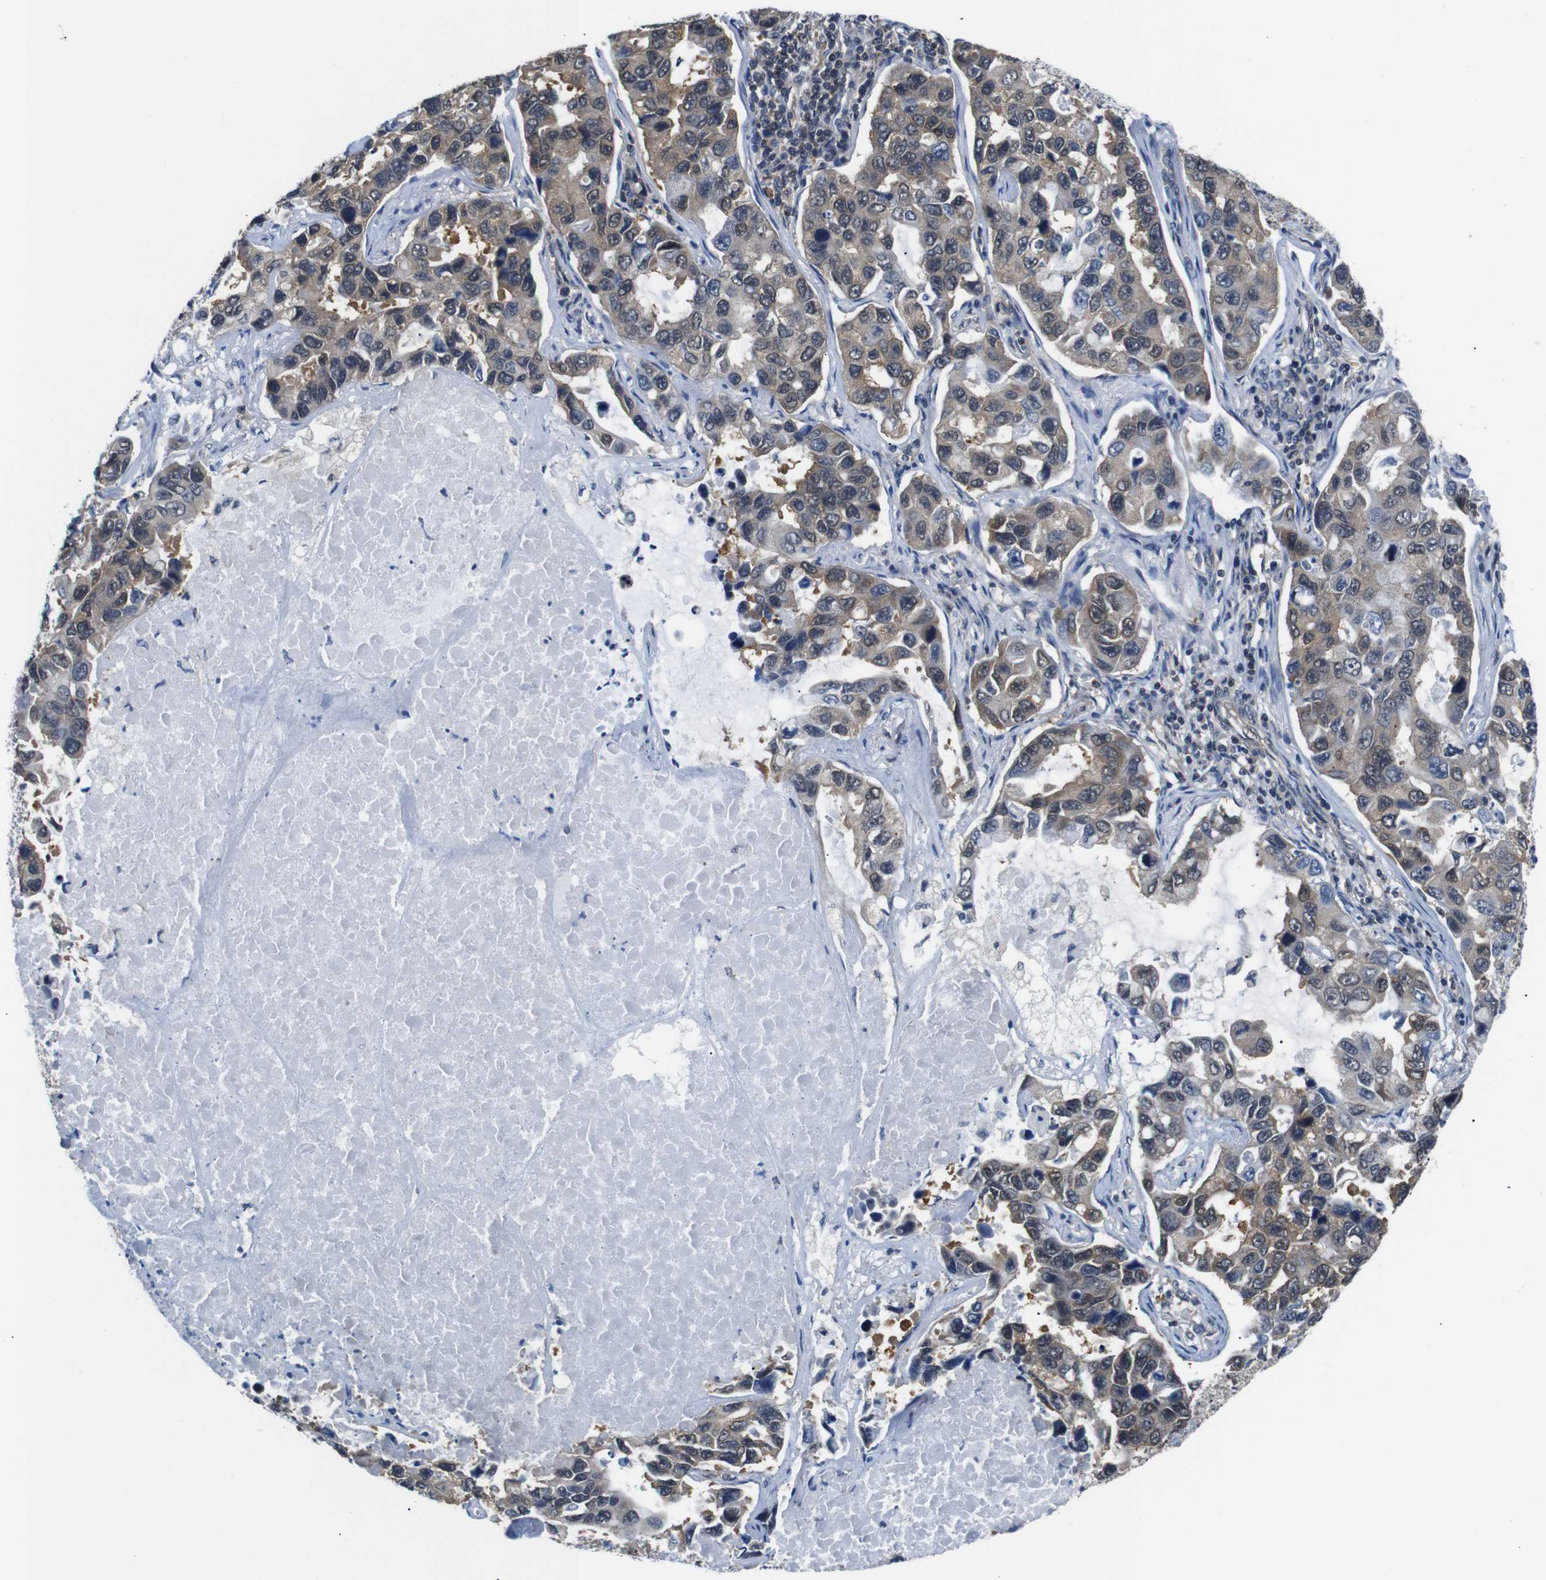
{"staining": {"intensity": "weak", "quantity": "25%-75%", "location": "cytoplasmic/membranous,nuclear"}, "tissue": "lung cancer", "cell_type": "Tumor cells", "image_type": "cancer", "snomed": [{"axis": "morphology", "description": "Adenocarcinoma, NOS"}, {"axis": "topography", "description": "Lung"}], "caption": "Immunohistochemical staining of human adenocarcinoma (lung) reveals weak cytoplasmic/membranous and nuclear protein staining in about 25%-75% of tumor cells. Using DAB (3,3'-diaminobenzidine) (brown) and hematoxylin (blue) stains, captured at high magnification using brightfield microscopy.", "gene": "UBXN1", "patient": {"sex": "male", "age": 64}}